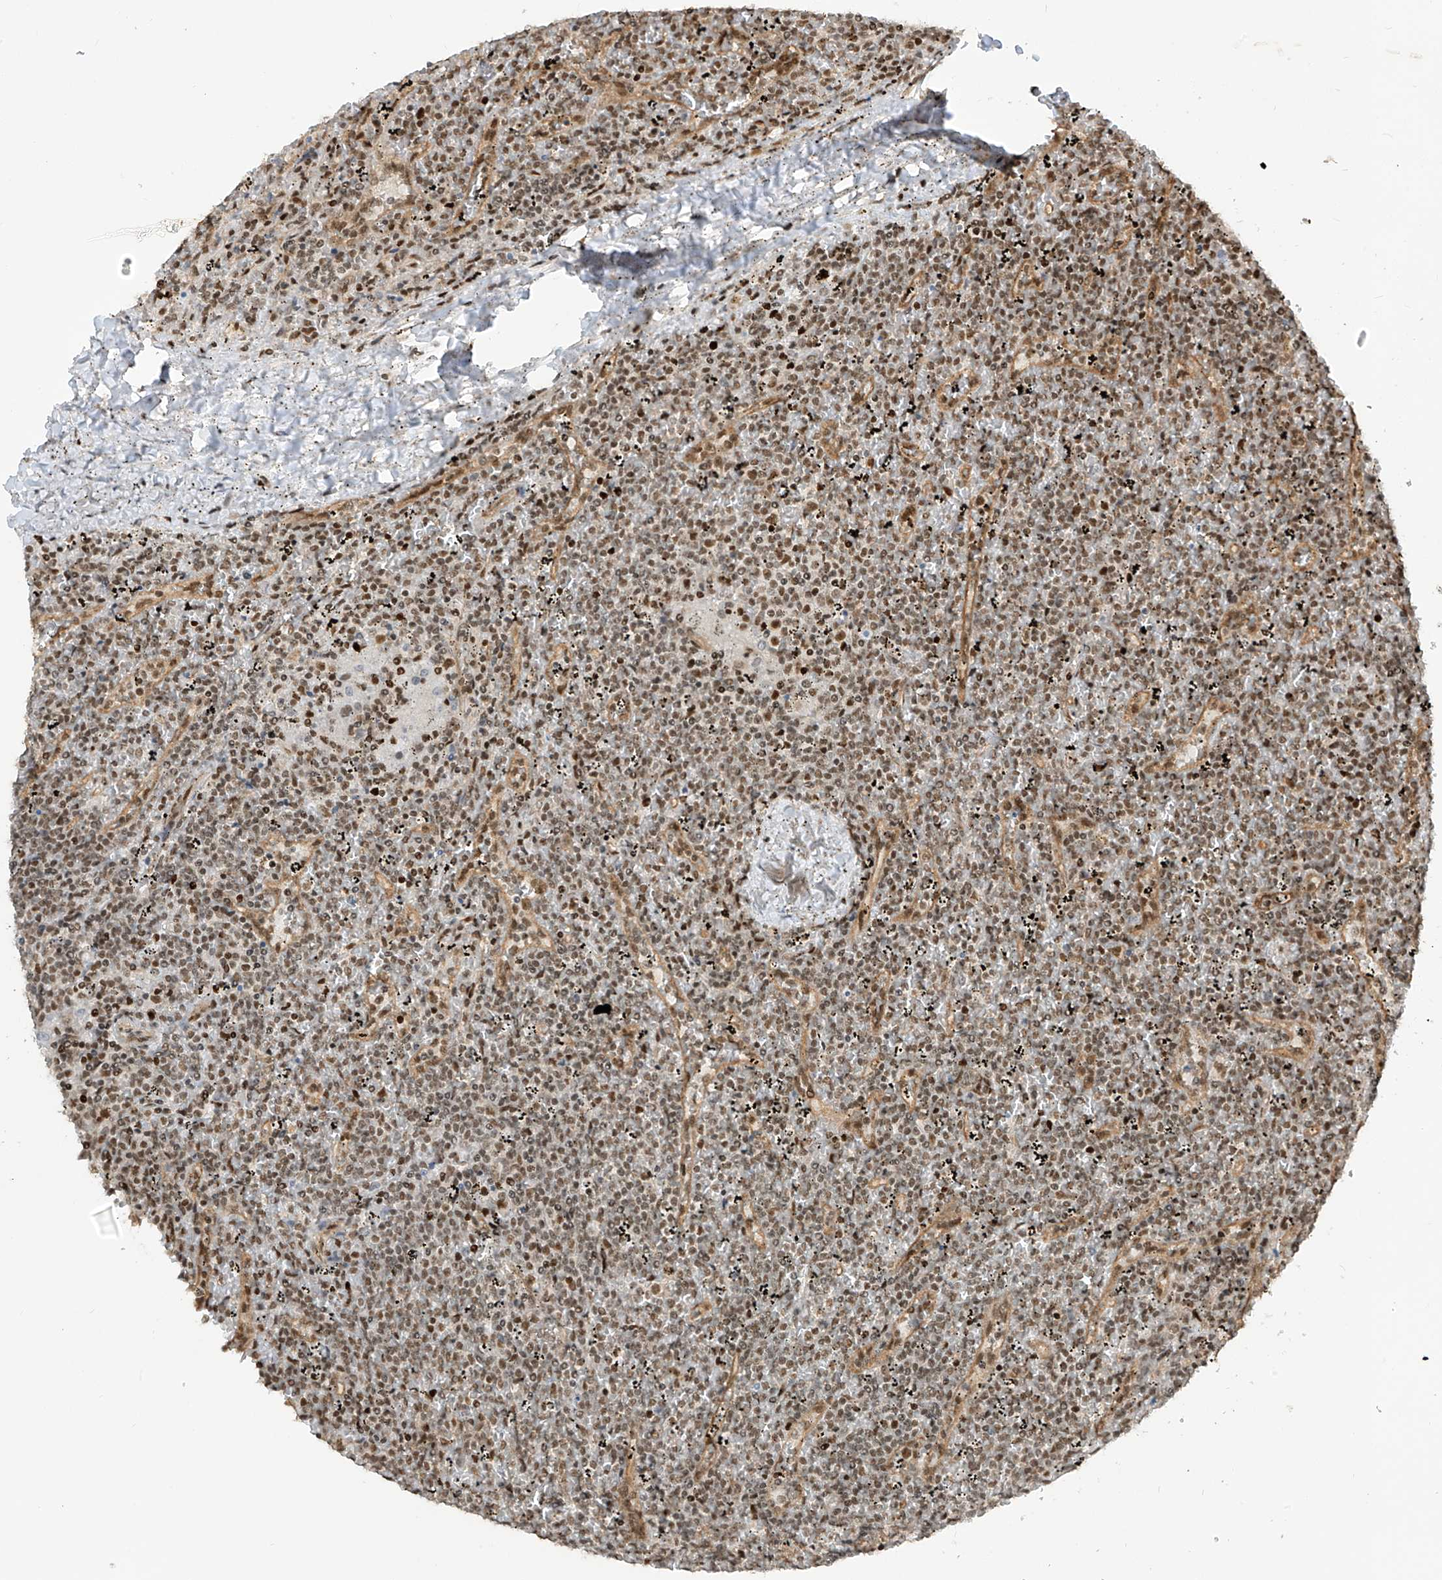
{"staining": {"intensity": "moderate", "quantity": ">75%", "location": "nuclear"}, "tissue": "lymphoma", "cell_type": "Tumor cells", "image_type": "cancer", "snomed": [{"axis": "morphology", "description": "Malignant lymphoma, non-Hodgkin's type, Low grade"}, {"axis": "topography", "description": "Spleen"}], "caption": "DAB immunohistochemical staining of lymphoma shows moderate nuclear protein positivity in about >75% of tumor cells.", "gene": "ARHGEF3", "patient": {"sex": "female", "age": 19}}